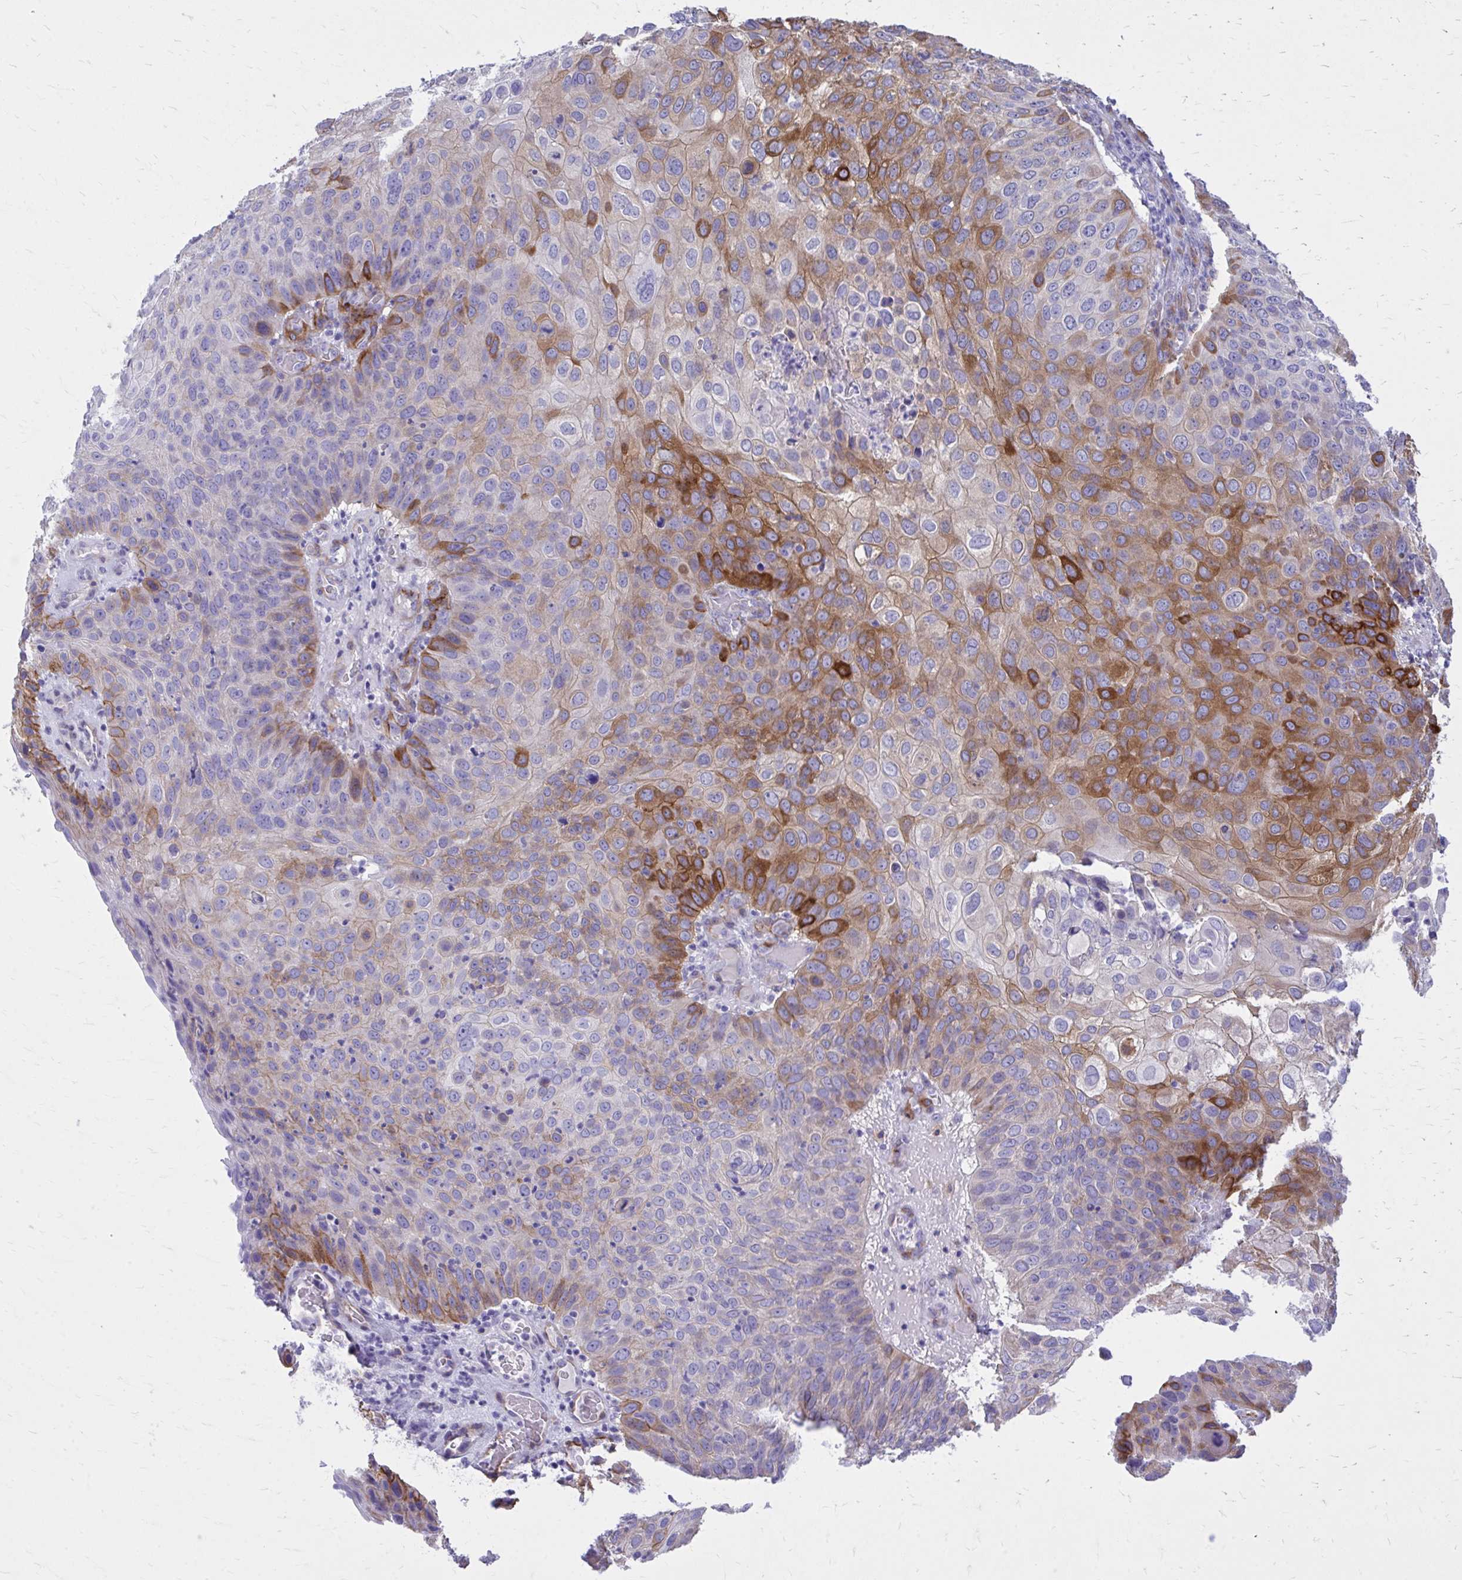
{"staining": {"intensity": "strong", "quantity": "25%-75%", "location": "cytoplasmic/membranous"}, "tissue": "skin cancer", "cell_type": "Tumor cells", "image_type": "cancer", "snomed": [{"axis": "morphology", "description": "Squamous cell carcinoma, NOS"}, {"axis": "topography", "description": "Skin"}], "caption": "Approximately 25%-75% of tumor cells in skin cancer (squamous cell carcinoma) show strong cytoplasmic/membranous protein staining as visualized by brown immunohistochemical staining.", "gene": "EPB41L1", "patient": {"sex": "male", "age": 87}}